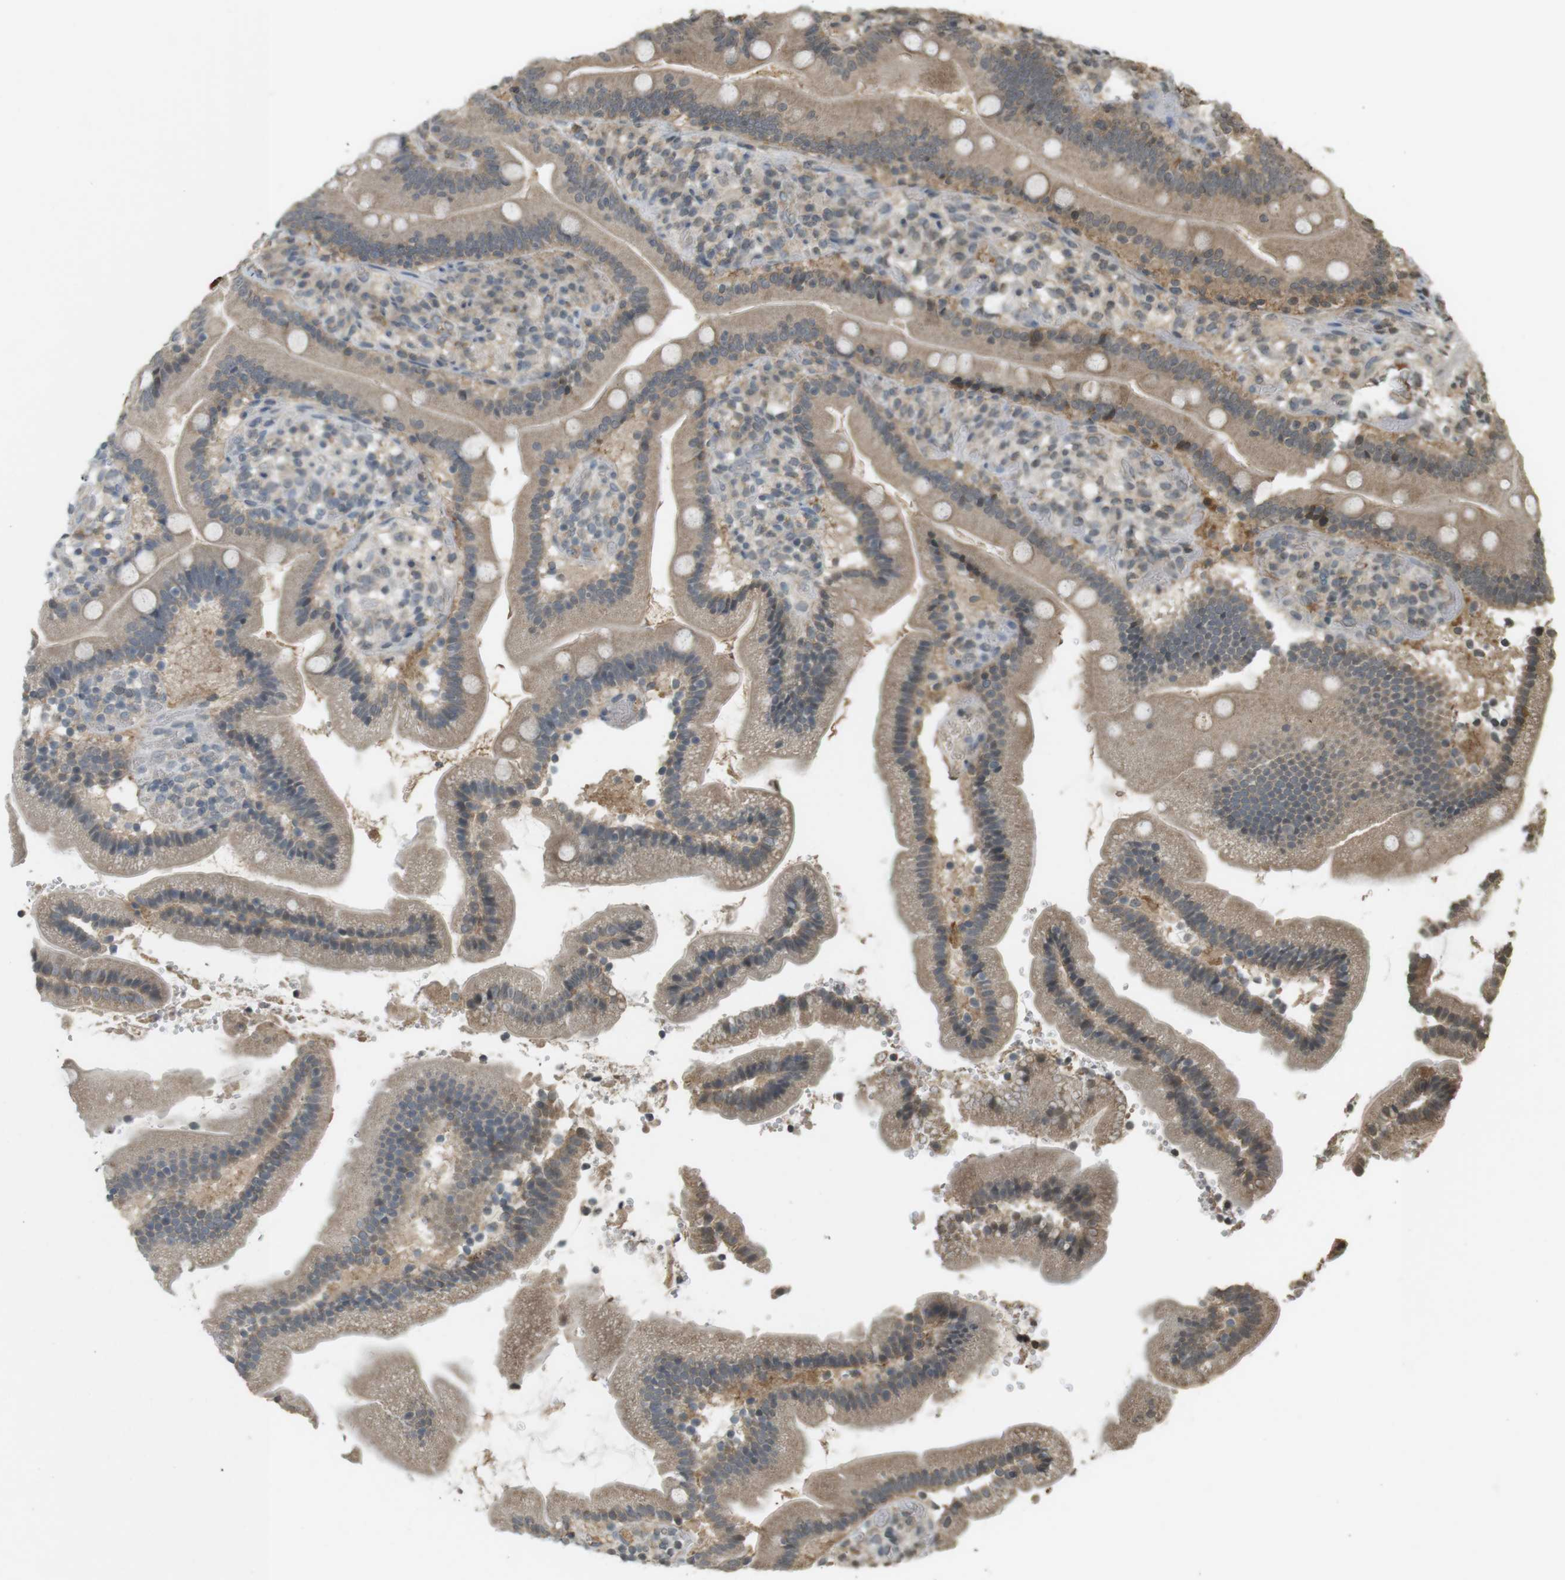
{"staining": {"intensity": "weak", "quantity": ">75%", "location": "cytoplasmic/membranous"}, "tissue": "duodenum", "cell_type": "Glandular cells", "image_type": "normal", "snomed": [{"axis": "morphology", "description": "Normal tissue, NOS"}, {"axis": "topography", "description": "Duodenum"}], "caption": "Normal duodenum exhibits weak cytoplasmic/membranous positivity in about >75% of glandular cells, visualized by immunohistochemistry.", "gene": "SRR", "patient": {"sex": "male", "age": 66}}